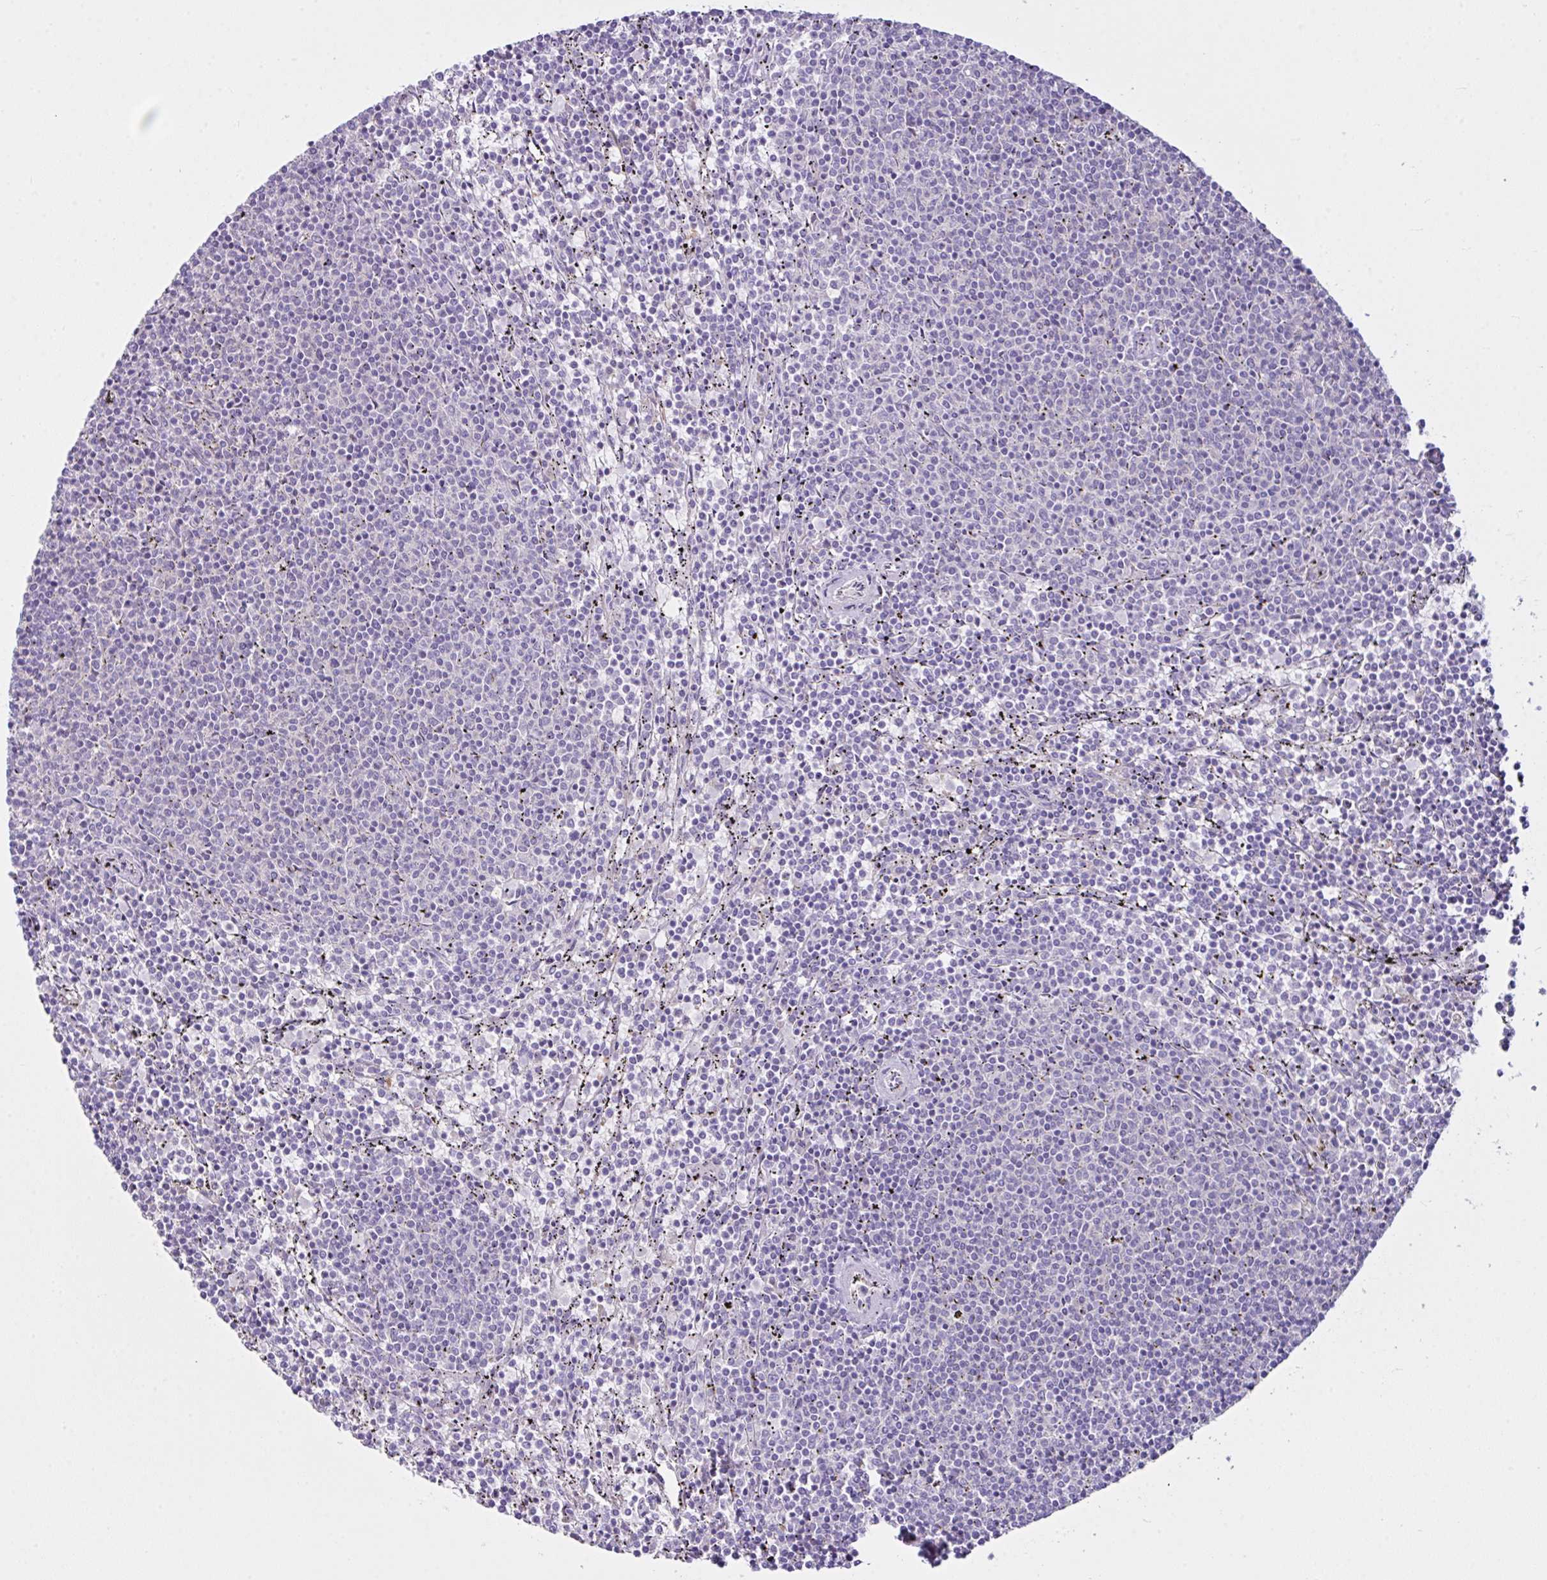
{"staining": {"intensity": "negative", "quantity": "none", "location": "none"}, "tissue": "lymphoma", "cell_type": "Tumor cells", "image_type": "cancer", "snomed": [{"axis": "morphology", "description": "Malignant lymphoma, non-Hodgkin's type, Low grade"}, {"axis": "topography", "description": "Spleen"}], "caption": "Tumor cells are negative for brown protein staining in lymphoma.", "gene": "D2HGDH", "patient": {"sex": "female", "age": 50}}